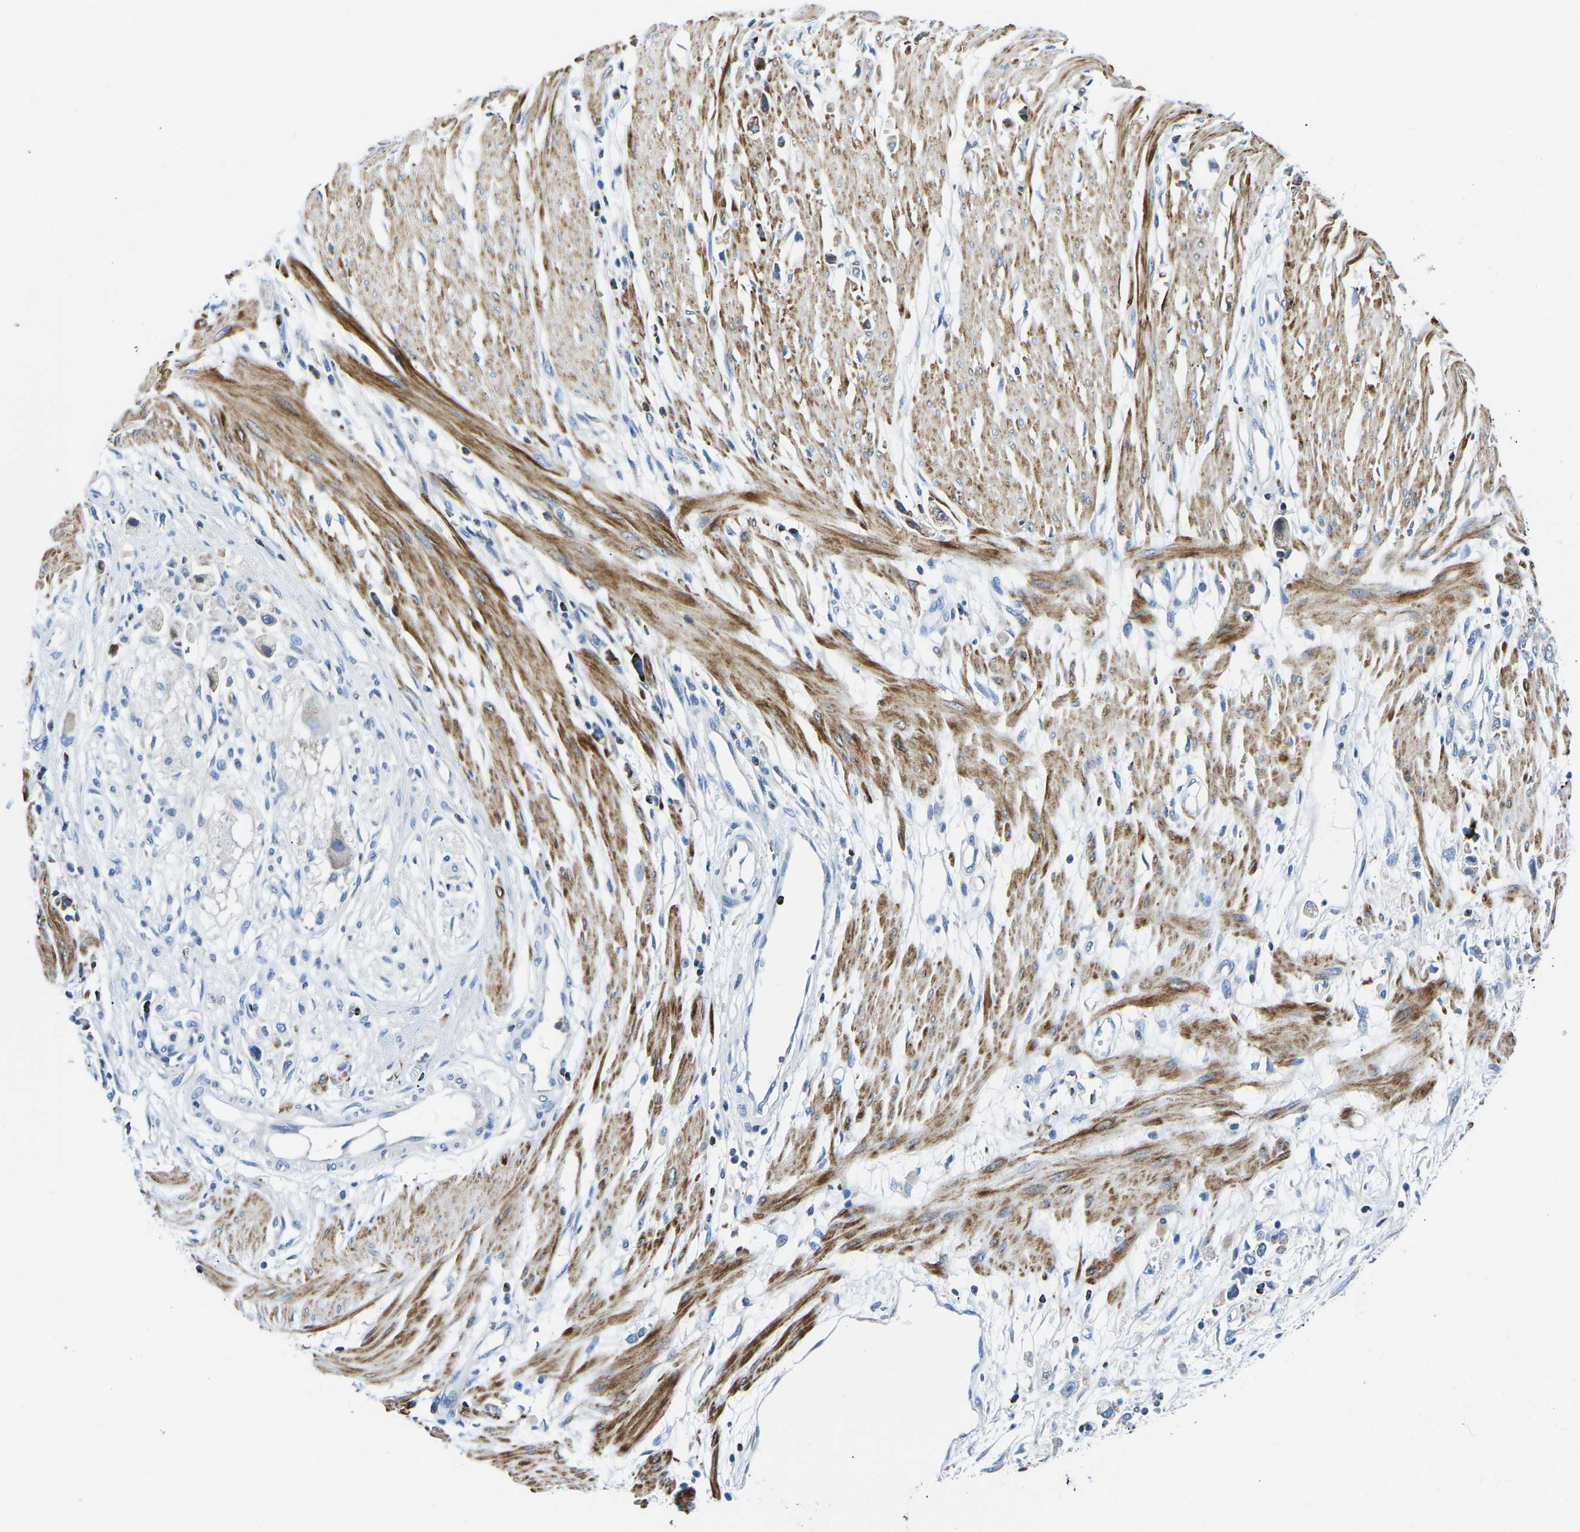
{"staining": {"intensity": "negative", "quantity": "none", "location": "none"}, "tissue": "stomach cancer", "cell_type": "Tumor cells", "image_type": "cancer", "snomed": [{"axis": "morphology", "description": "Adenocarcinoma, NOS"}, {"axis": "topography", "description": "Stomach"}], "caption": "This is an immunohistochemistry (IHC) photomicrograph of human stomach cancer (adenocarcinoma). There is no staining in tumor cells.", "gene": "MC4R", "patient": {"sex": "female", "age": 59}}